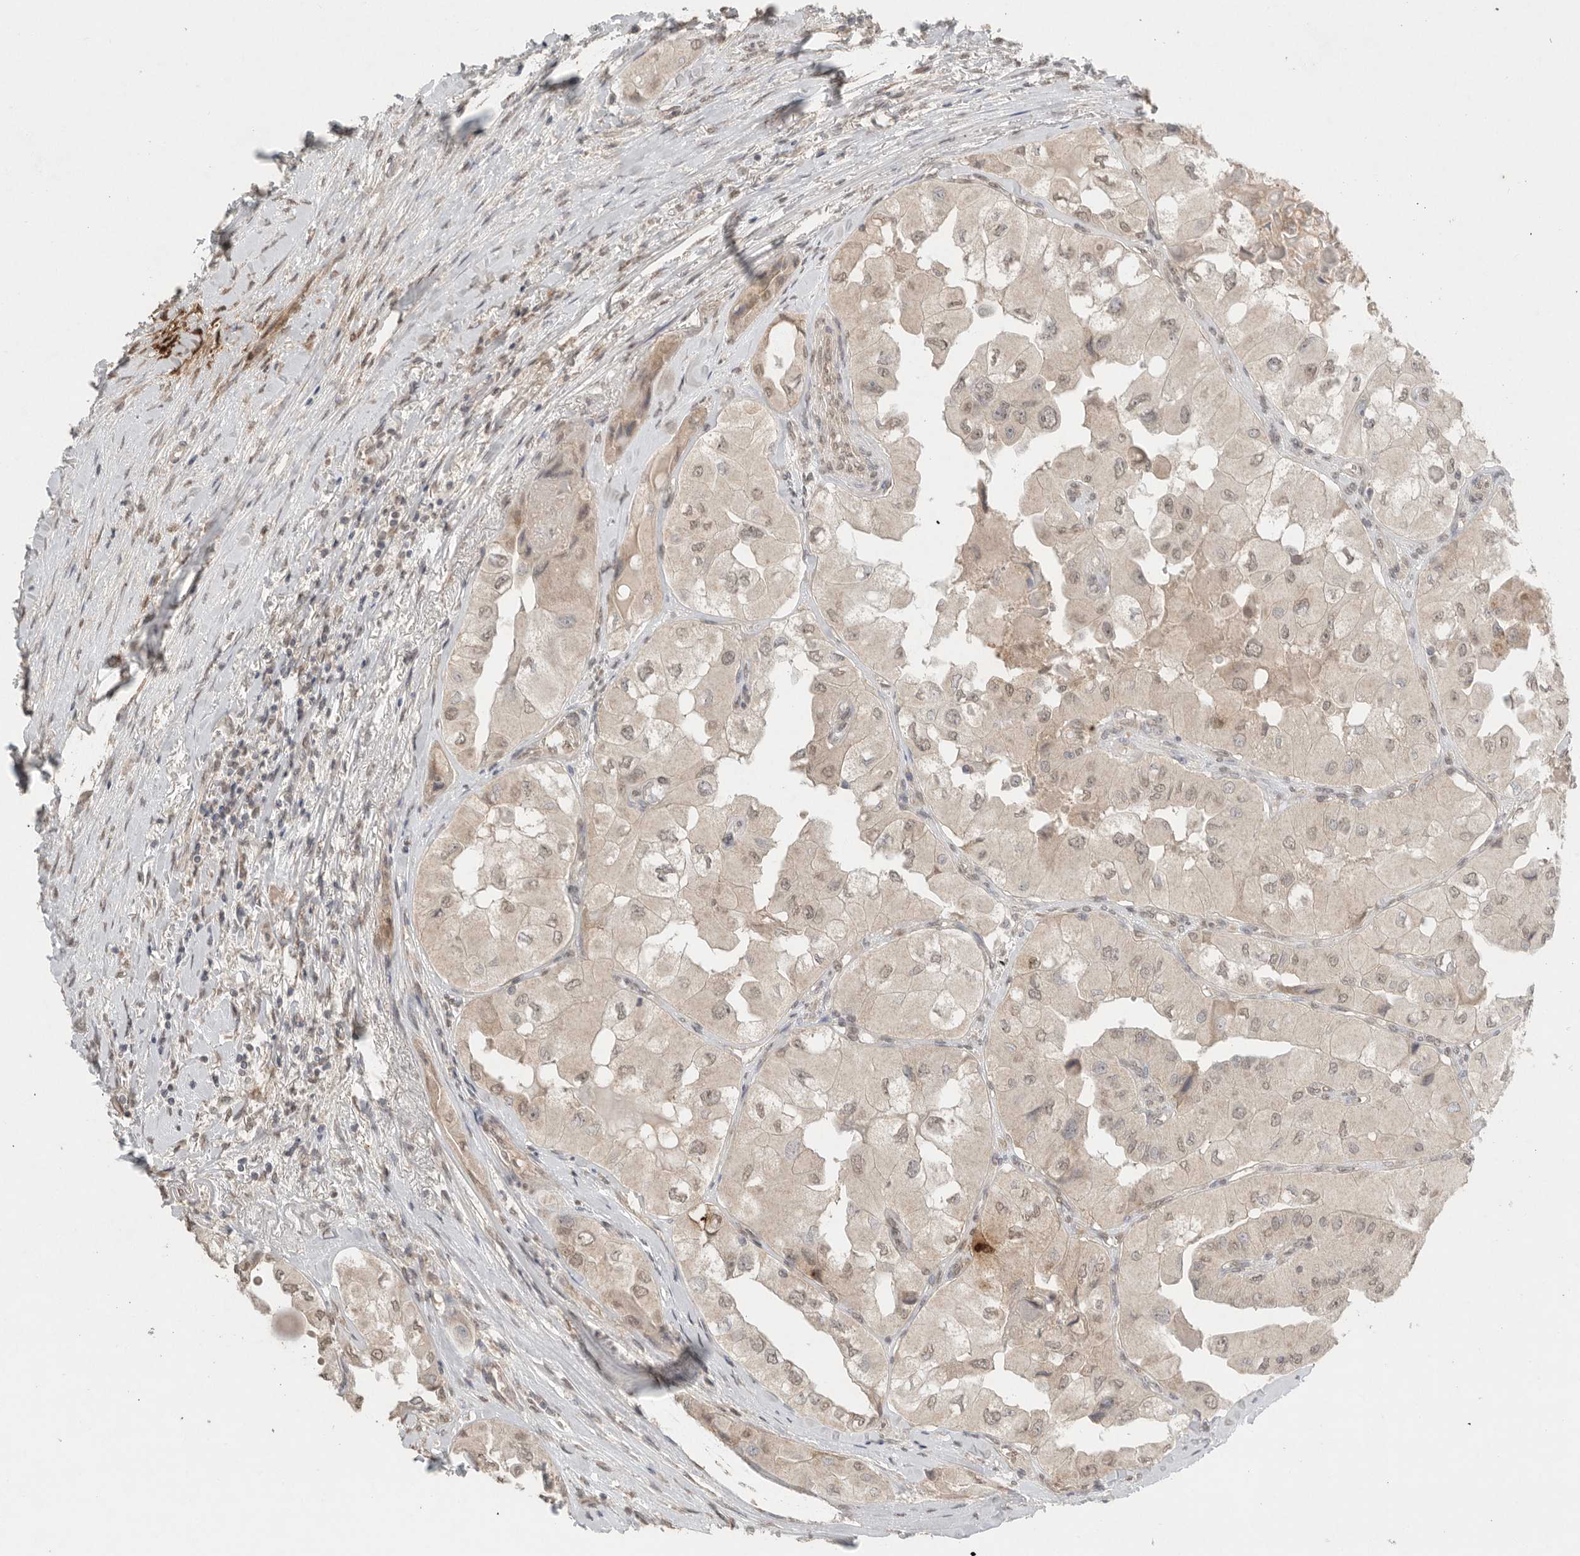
{"staining": {"intensity": "weak", "quantity": ">75%", "location": "cytoplasmic/membranous,nuclear"}, "tissue": "thyroid cancer", "cell_type": "Tumor cells", "image_type": "cancer", "snomed": [{"axis": "morphology", "description": "Papillary adenocarcinoma, NOS"}, {"axis": "topography", "description": "Thyroid gland"}], "caption": "A micrograph of thyroid cancer (papillary adenocarcinoma) stained for a protein reveals weak cytoplasmic/membranous and nuclear brown staining in tumor cells.", "gene": "KLK5", "patient": {"sex": "female", "age": 59}}